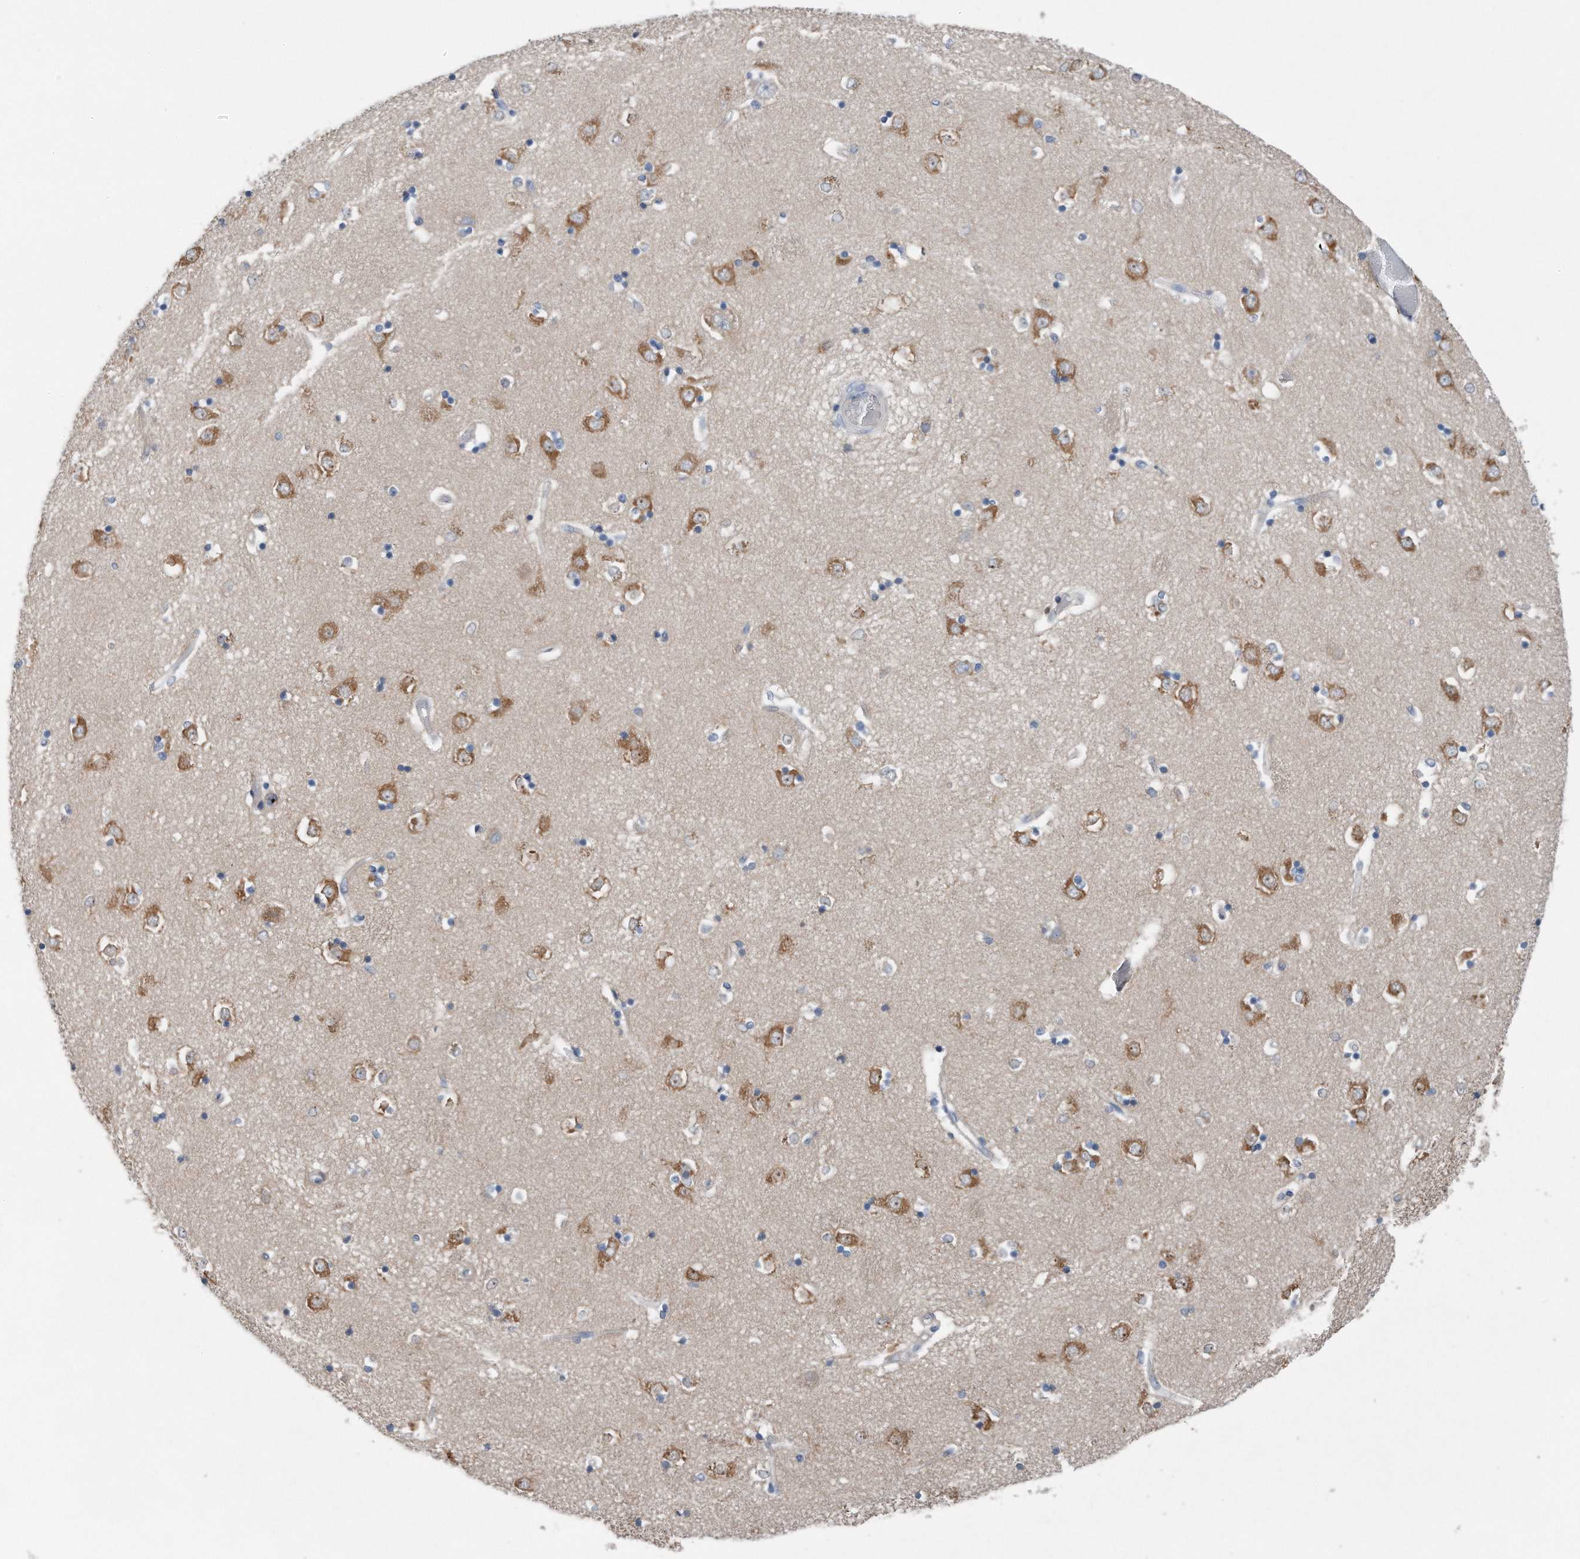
{"staining": {"intensity": "negative", "quantity": "none", "location": "none"}, "tissue": "caudate", "cell_type": "Glial cells", "image_type": "normal", "snomed": [{"axis": "morphology", "description": "Normal tissue, NOS"}, {"axis": "topography", "description": "Lateral ventricle wall"}], "caption": "The IHC histopathology image has no significant expression in glial cells of caudate.", "gene": "YRDC", "patient": {"sex": "male", "age": 45}}